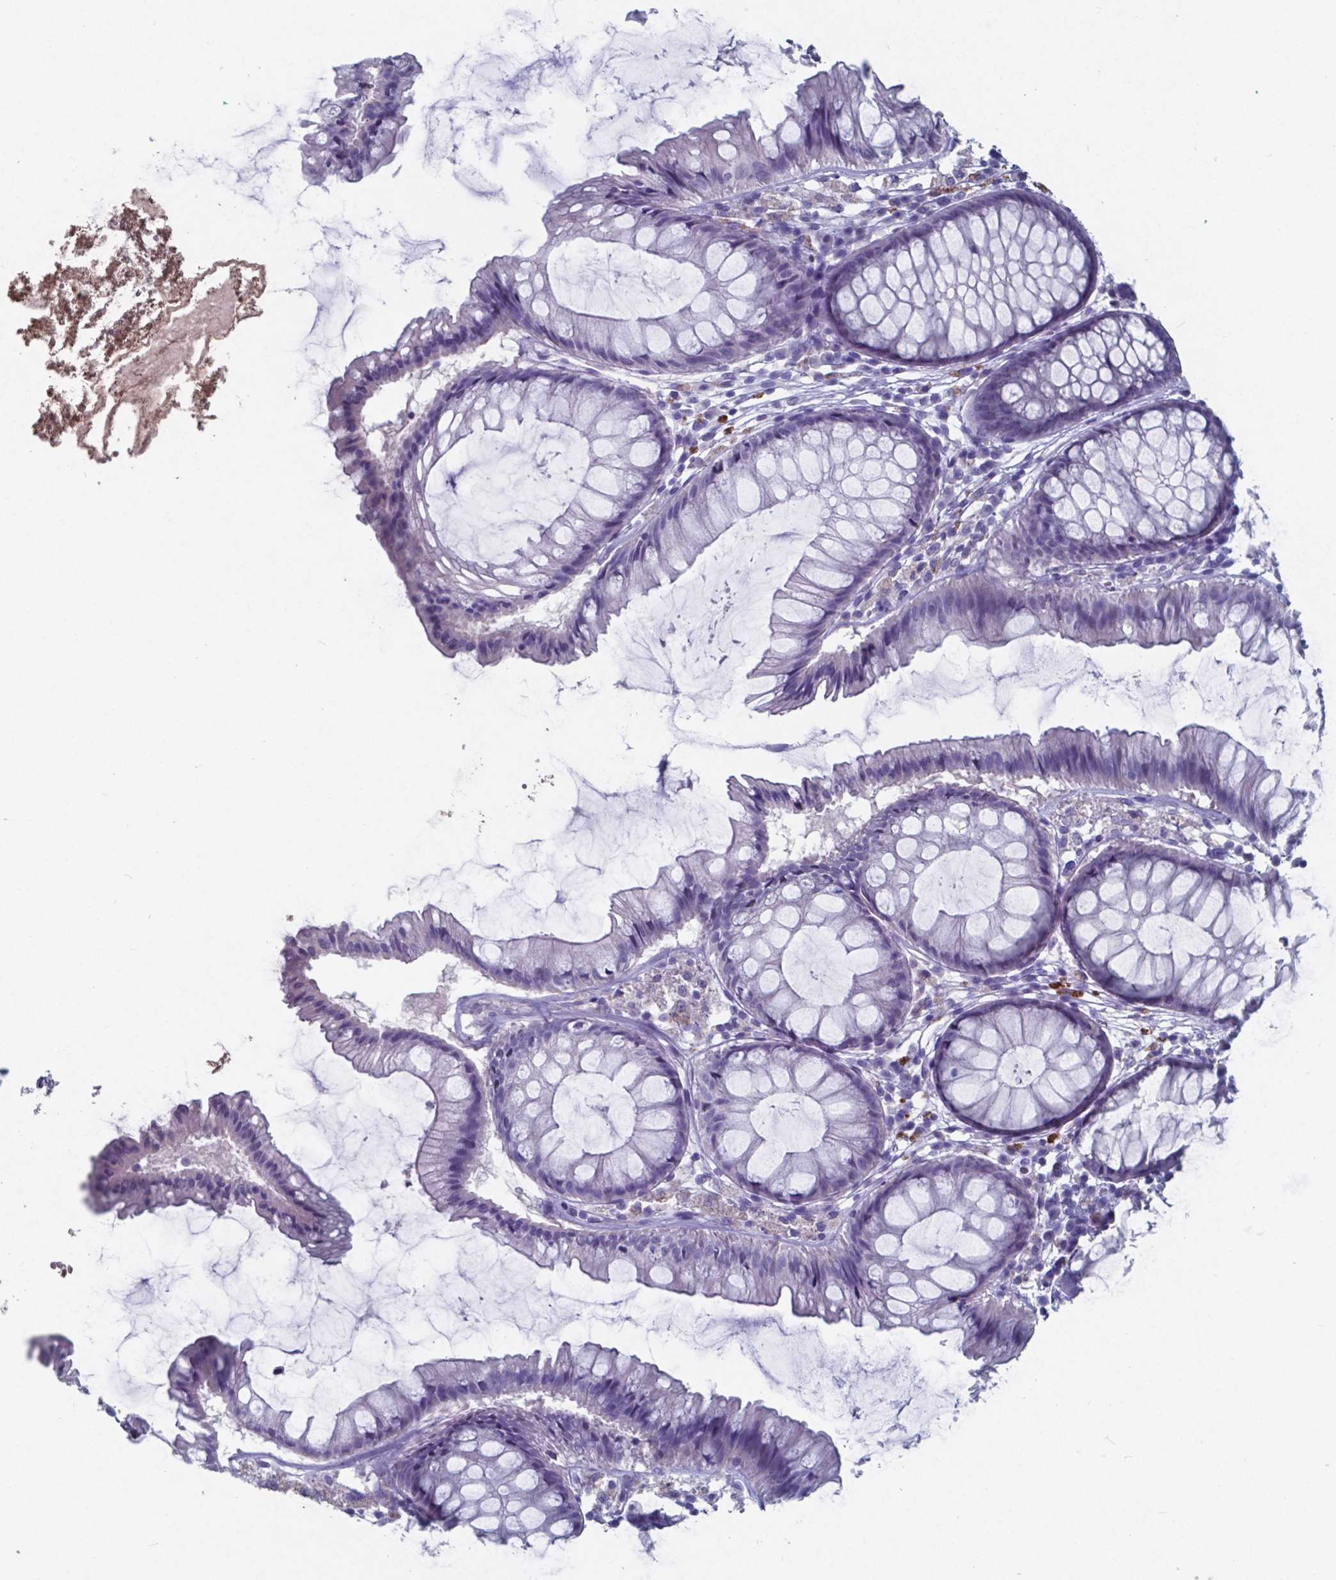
{"staining": {"intensity": "negative", "quantity": "none", "location": "none"}, "tissue": "colon", "cell_type": "Endothelial cells", "image_type": "normal", "snomed": [{"axis": "morphology", "description": "Normal tissue, NOS"}, {"axis": "morphology", "description": "Adenocarcinoma, NOS"}, {"axis": "topography", "description": "Colon"}], "caption": "An immunohistochemistry micrograph of unremarkable colon is shown. There is no staining in endothelial cells of colon. (DAB immunohistochemistry (IHC), high magnification).", "gene": "TTR", "patient": {"sex": "male", "age": 65}}